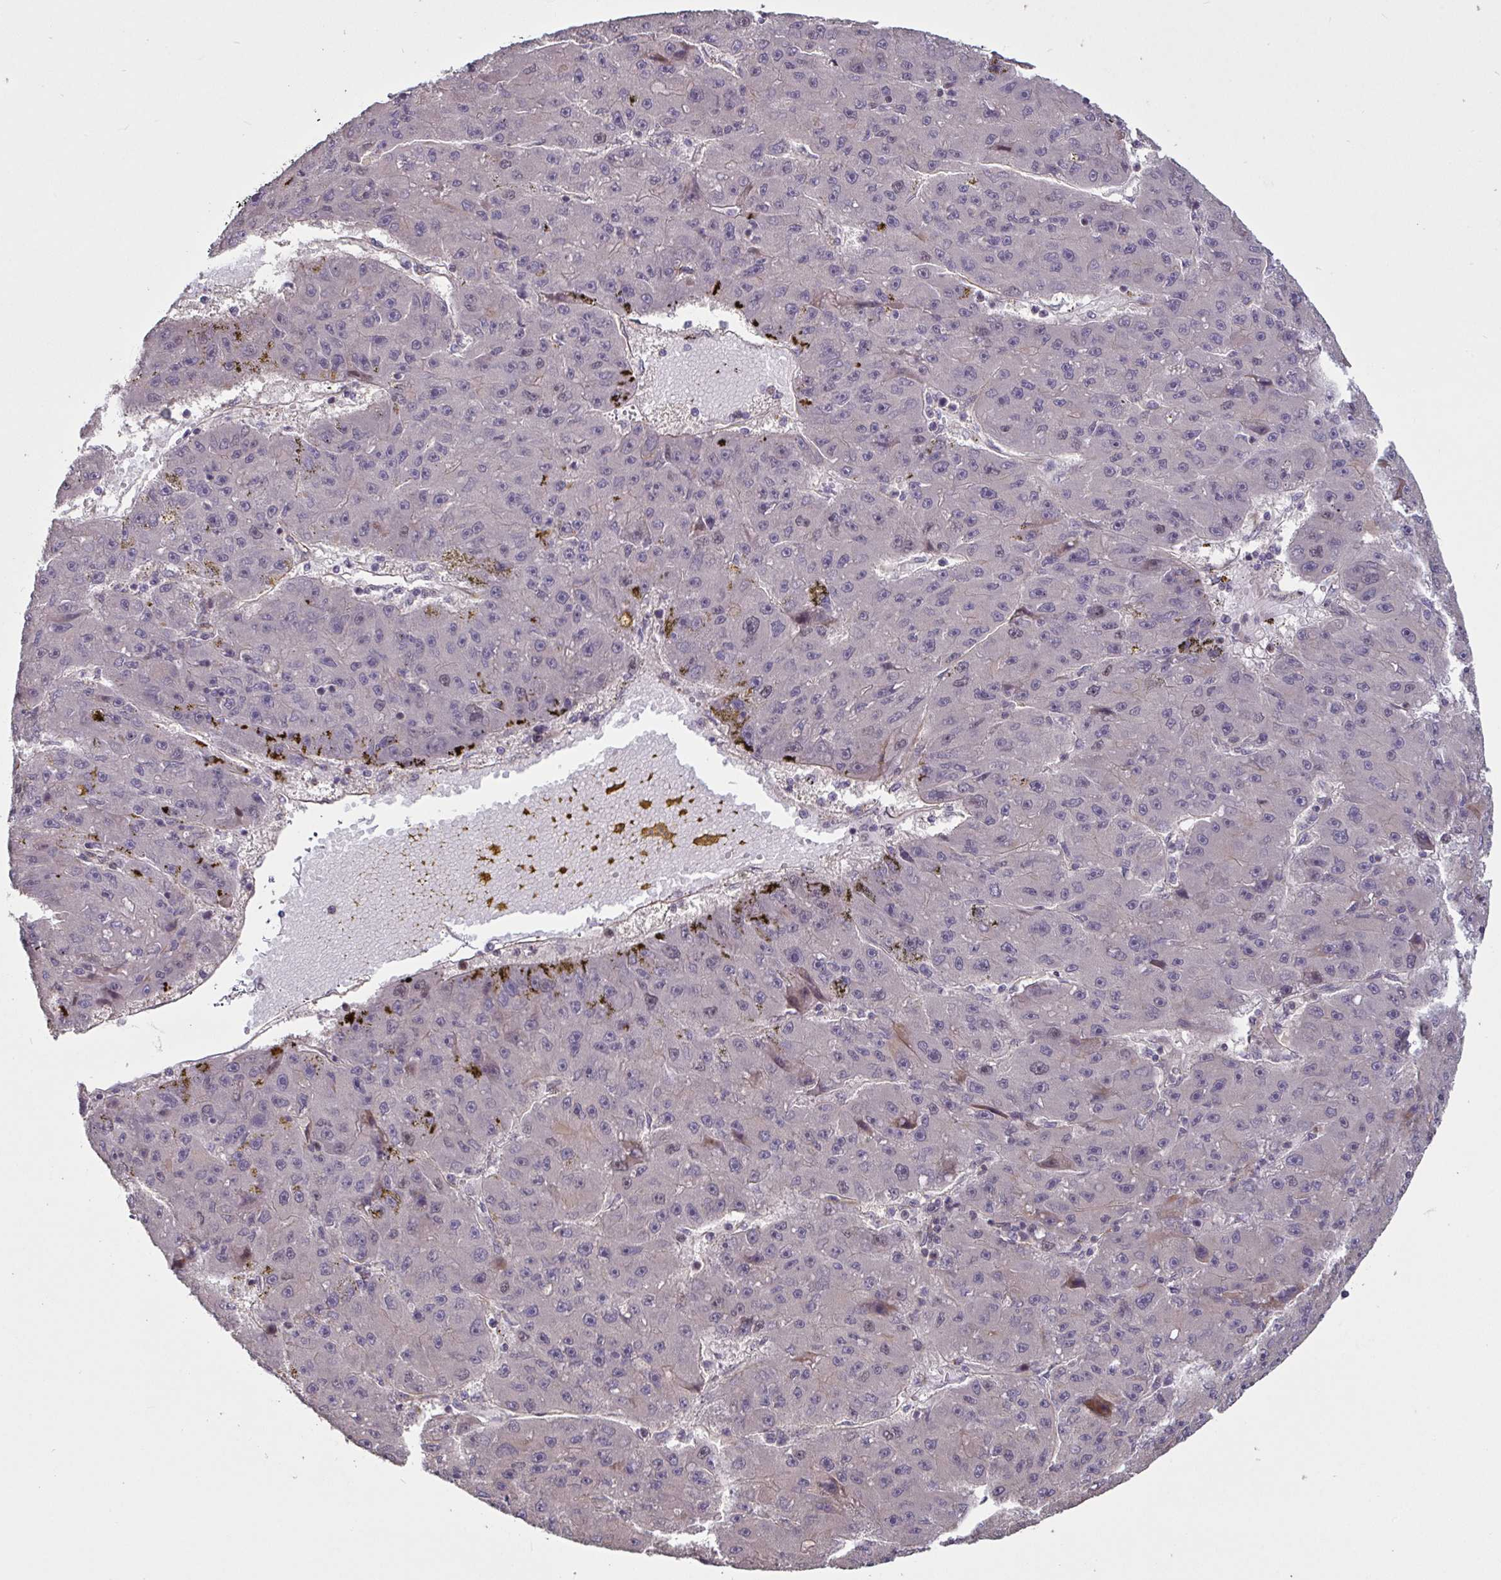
{"staining": {"intensity": "negative", "quantity": "none", "location": "none"}, "tissue": "liver cancer", "cell_type": "Tumor cells", "image_type": "cancer", "snomed": [{"axis": "morphology", "description": "Carcinoma, Hepatocellular, NOS"}, {"axis": "topography", "description": "Liver"}], "caption": "Photomicrograph shows no significant protein positivity in tumor cells of hepatocellular carcinoma (liver). (DAB (3,3'-diaminobenzidine) IHC visualized using brightfield microscopy, high magnification).", "gene": "IPO5", "patient": {"sex": "male", "age": 67}}